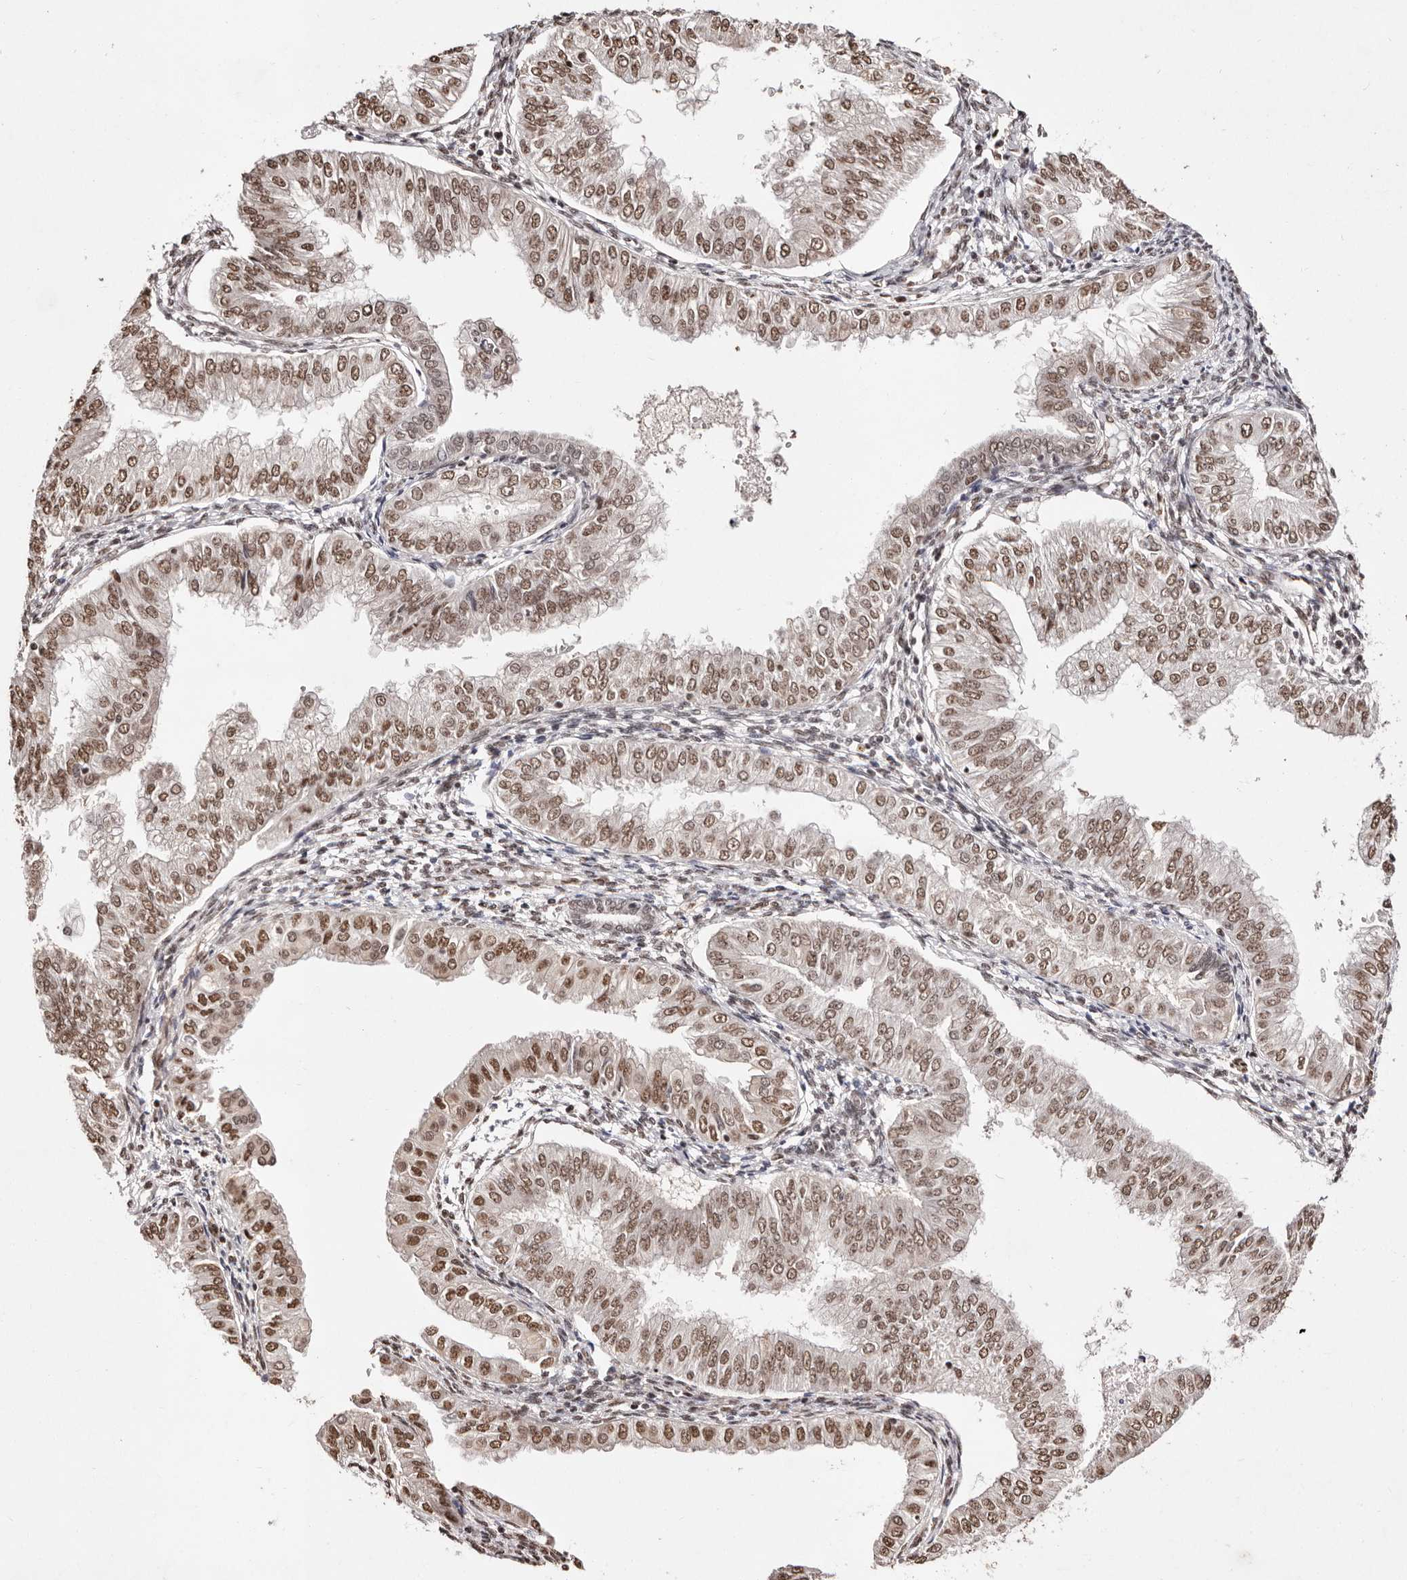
{"staining": {"intensity": "moderate", "quantity": ">75%", "location": "nuclear"}, "tissue": "endometrial cancer", "cell_type": "Tumor cells", "image_type": "cancer", "snomed": [{"axis": "morphology", "description": "Normal tissue, NOS"}, {"axis": "morphology", "description": "Adenocarcinoma, NOS"}, {"axis": "topography", "description": "Endometrium"}], "caption": "Immunohistochemical staining of human endometrial adenocarcinoma reveals moderate nuclear protein staining in approximately >75% of tumor cells. (DAB IHC, brown staining for protein, blue staining for nuclei).", "gene": "BICRAL", "patient": {"sex": "female", "age": 53}}